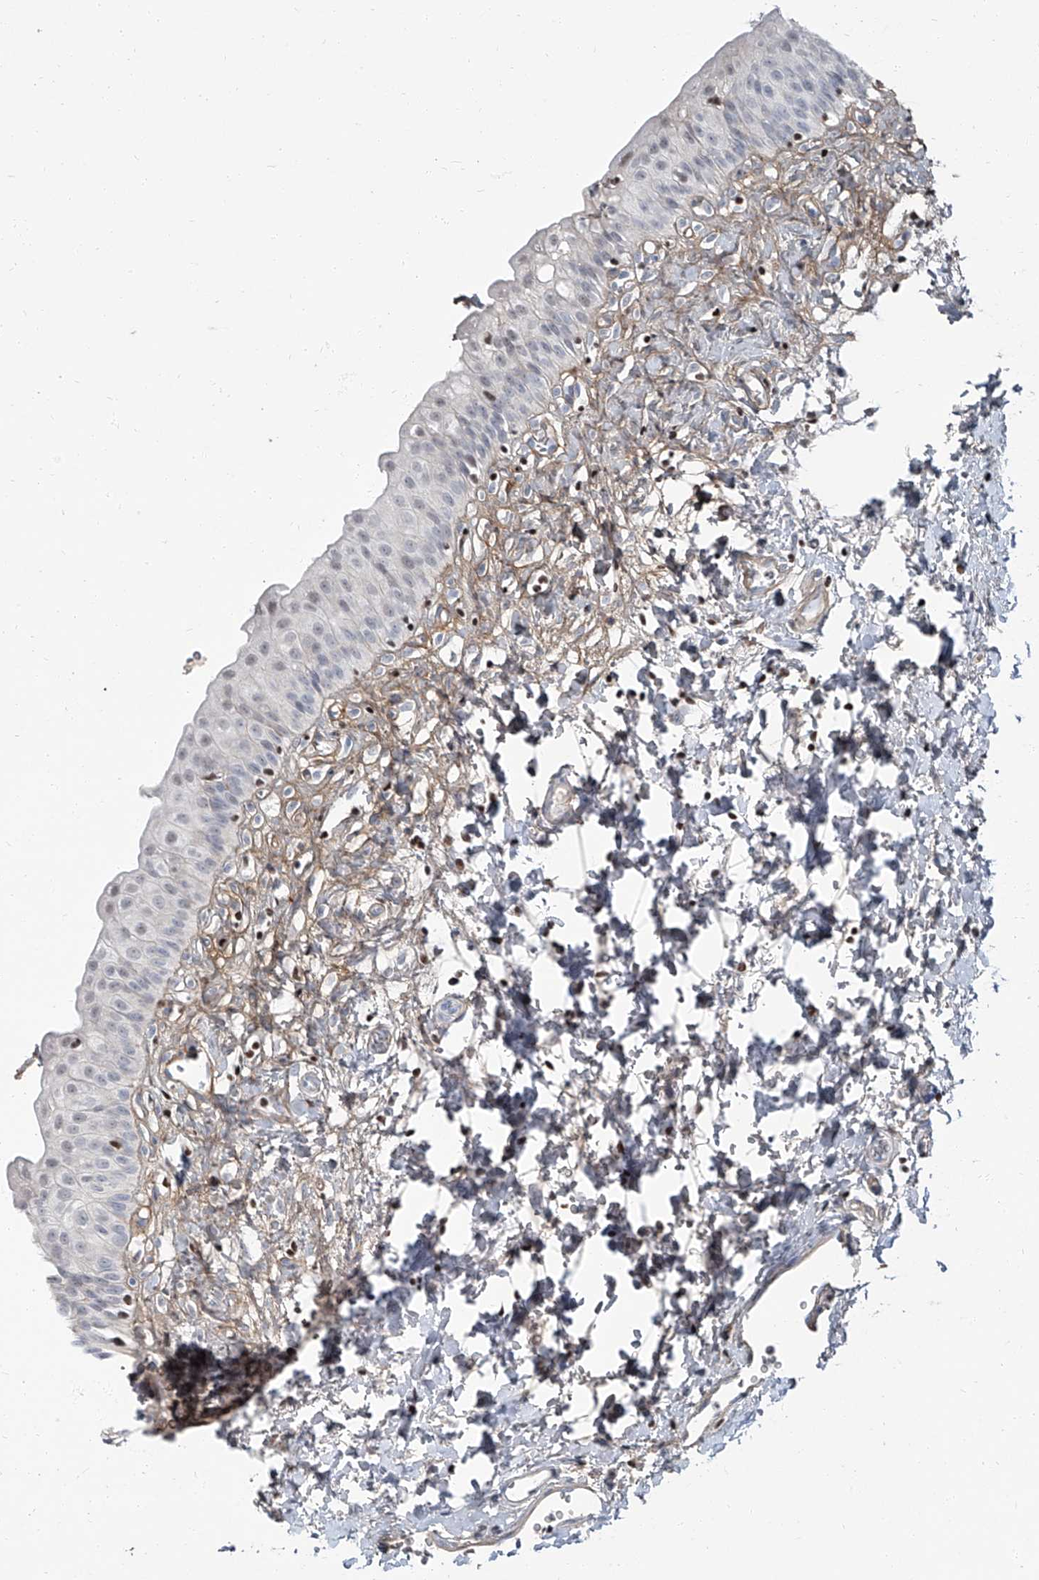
{"staining": {"intensity": "negative", "quantity": "none", "location": "none"}, "tissue": "urinary bladder", "cell_type": "Urothelial cells", "image_type": "normal", "snomed": [{"axis": "morphology", "description": "Normal tissue, NOS"}, {"axis": "topography", "description": "Urinary bladder"}], "caption": "DAB (3,3'-diaminobenzidine) immunohistochemical staining of normal human urinary bladder reveals no significant expression in urothelial cells.", "gene": "HOXA3", "patient": {"sex": "male", "age": 51}}